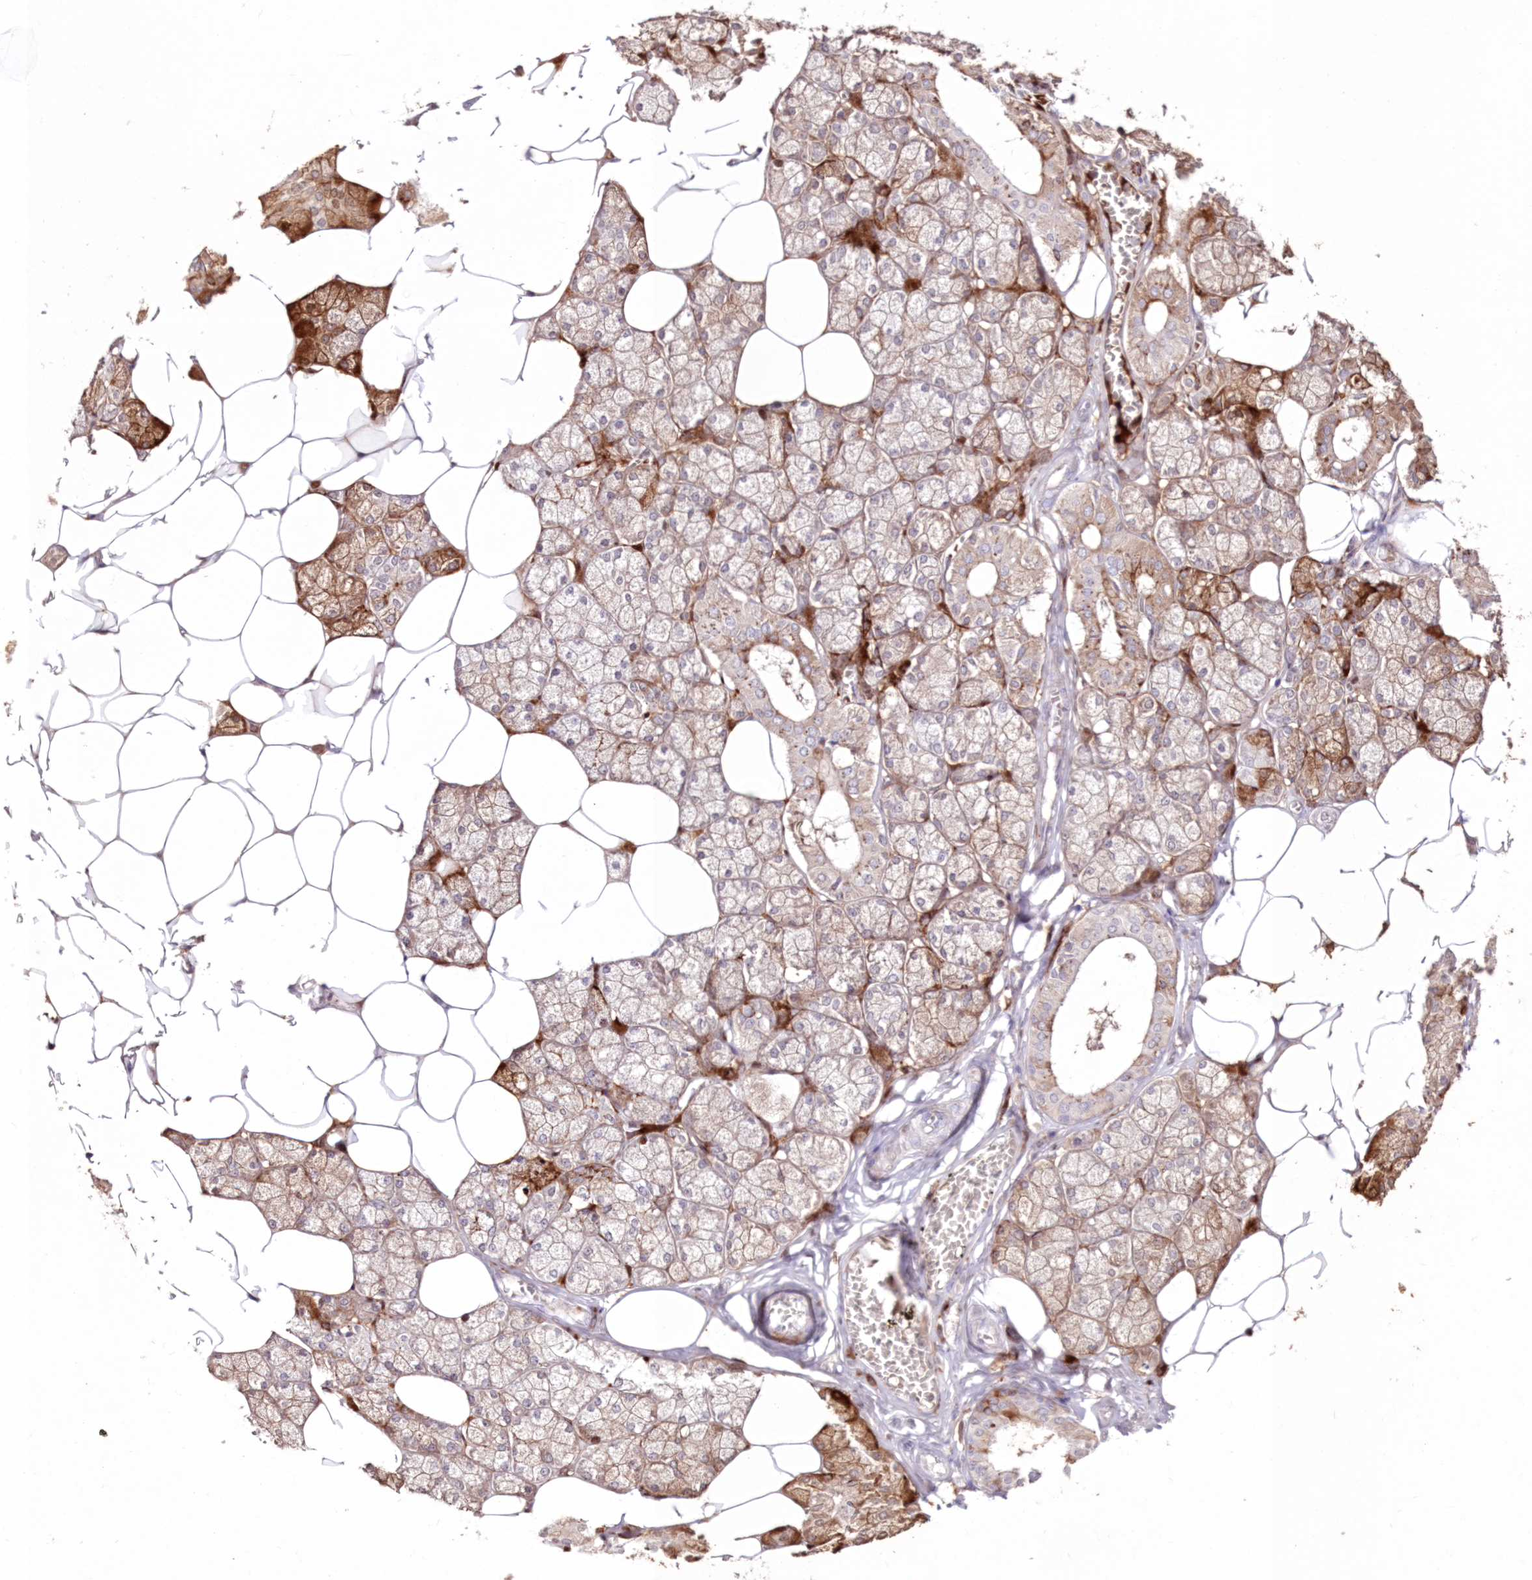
{"staining": {"intensity": "strong", "quantity": "<25%", "location": "cytoplasmic/membranous"}, "tissue": "salivary gland", "cell_type": "Glandular cells", "image_type": "normal", "snomed": [{"axis": "morphology", "description": "Normal tissue, NOS"}, {"axis": "topography", "description": "Salivary gland"}], "caption": "A micrograph of human salivary gland stained for a protein demonstrates strong cytoplasmic/membranous brown staining in glandular cells. The staining was performed using DAB, with brown indicating positive protein expression. Nuclei are stained blue with hematoxylin.", "gene": "NEU4", "patient": {"sex": "male", "age": 62}}